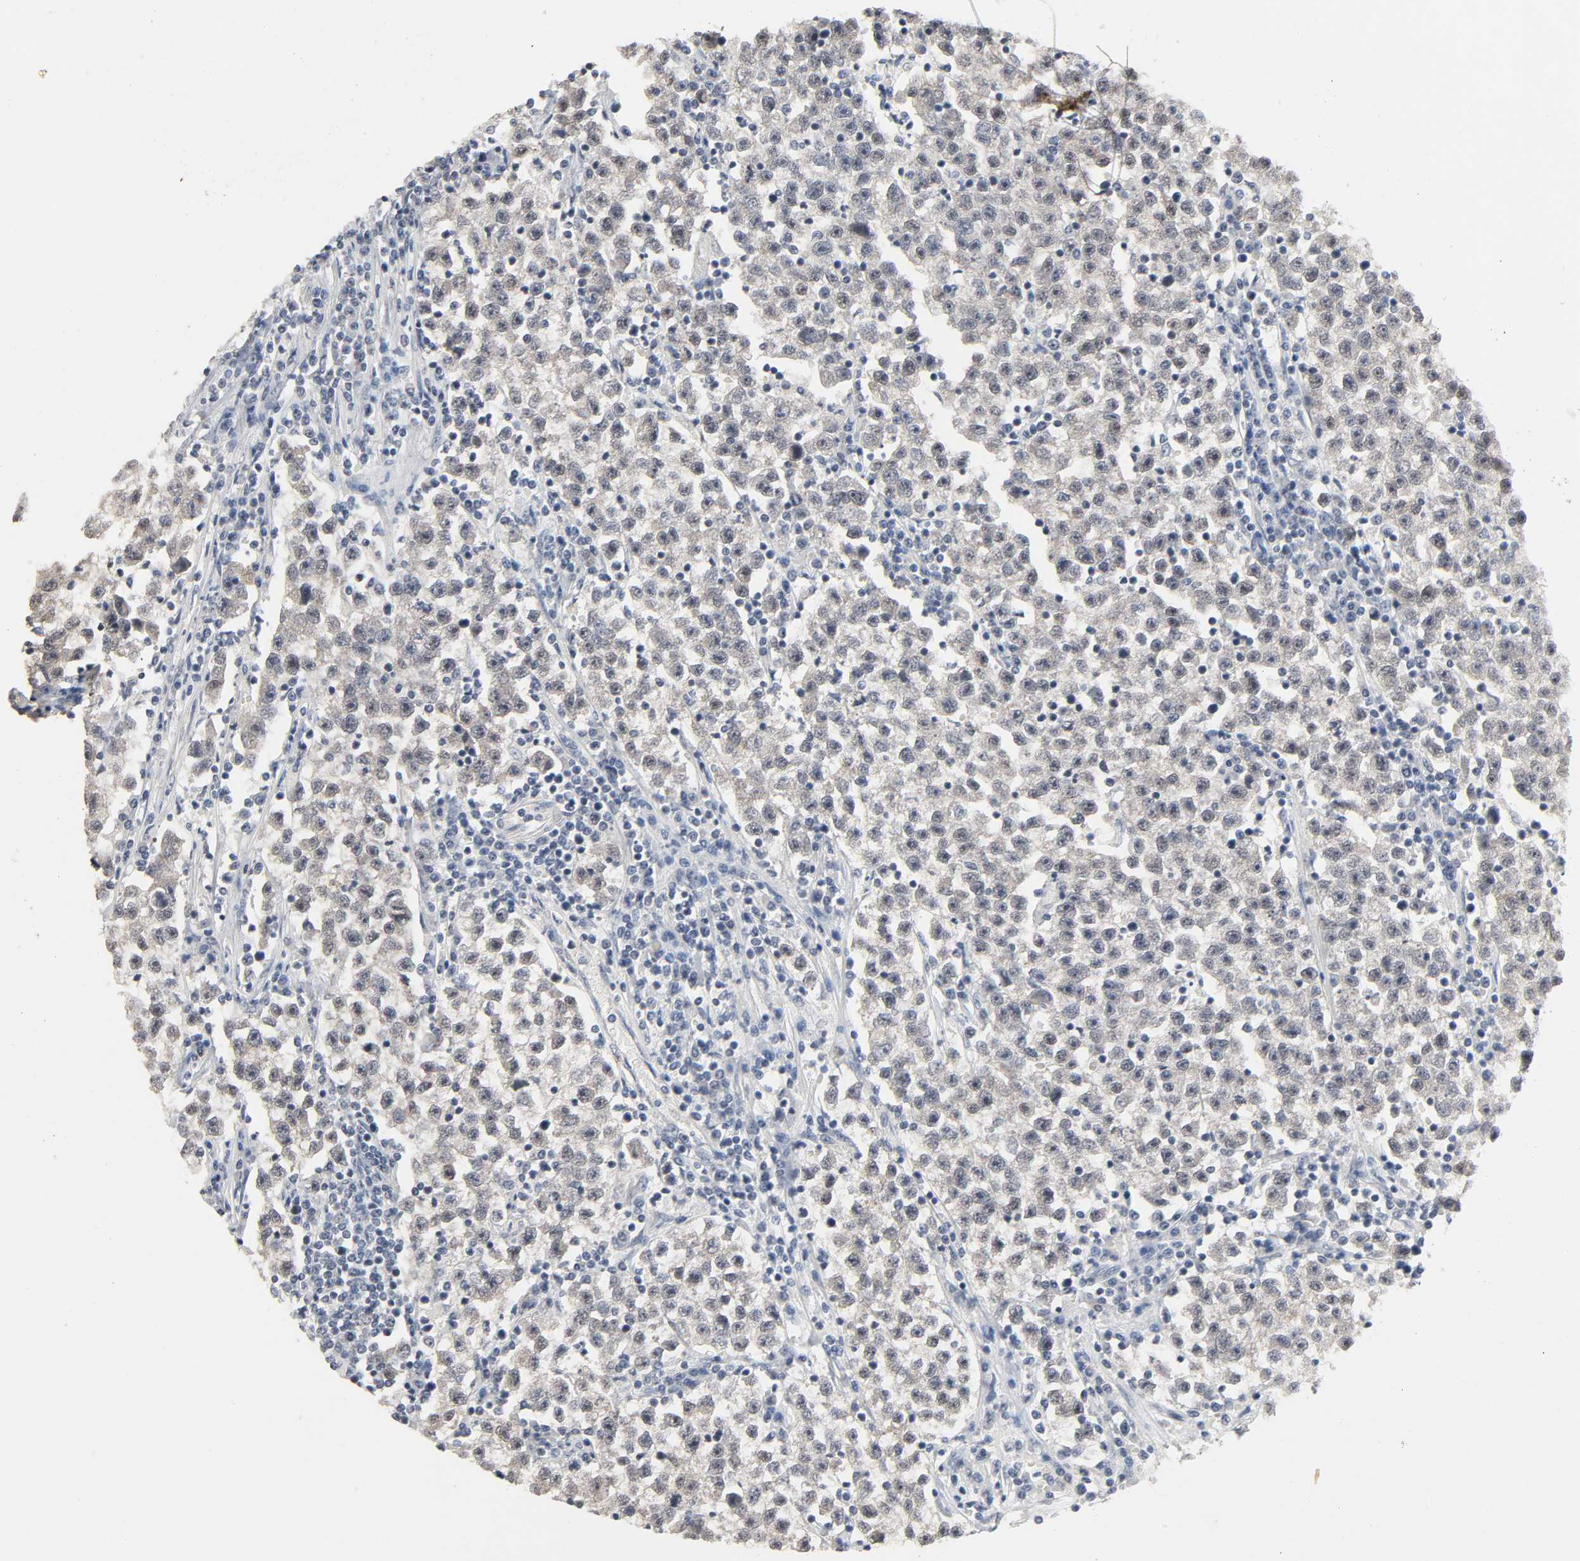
{"staining": {"intensity": "negative", "quantity": "none", "location": "none"}, "tissue": "testis cancer", "cell_type": "Tumor cells", "image_type": "cancer", "snomed": [{"axis": "morphology", "description": "Seminoma, NOS"}, {"axis": "topography", "description": "Testis"}], "caption": "DAB (3,3'-diaminobenzidine) immunohistochemical staining of human testis seminoma reveals no significant staining in tumor cells.", "gene": "MAPKAPK5", "patient": {"sex": "male", "age": 22}}